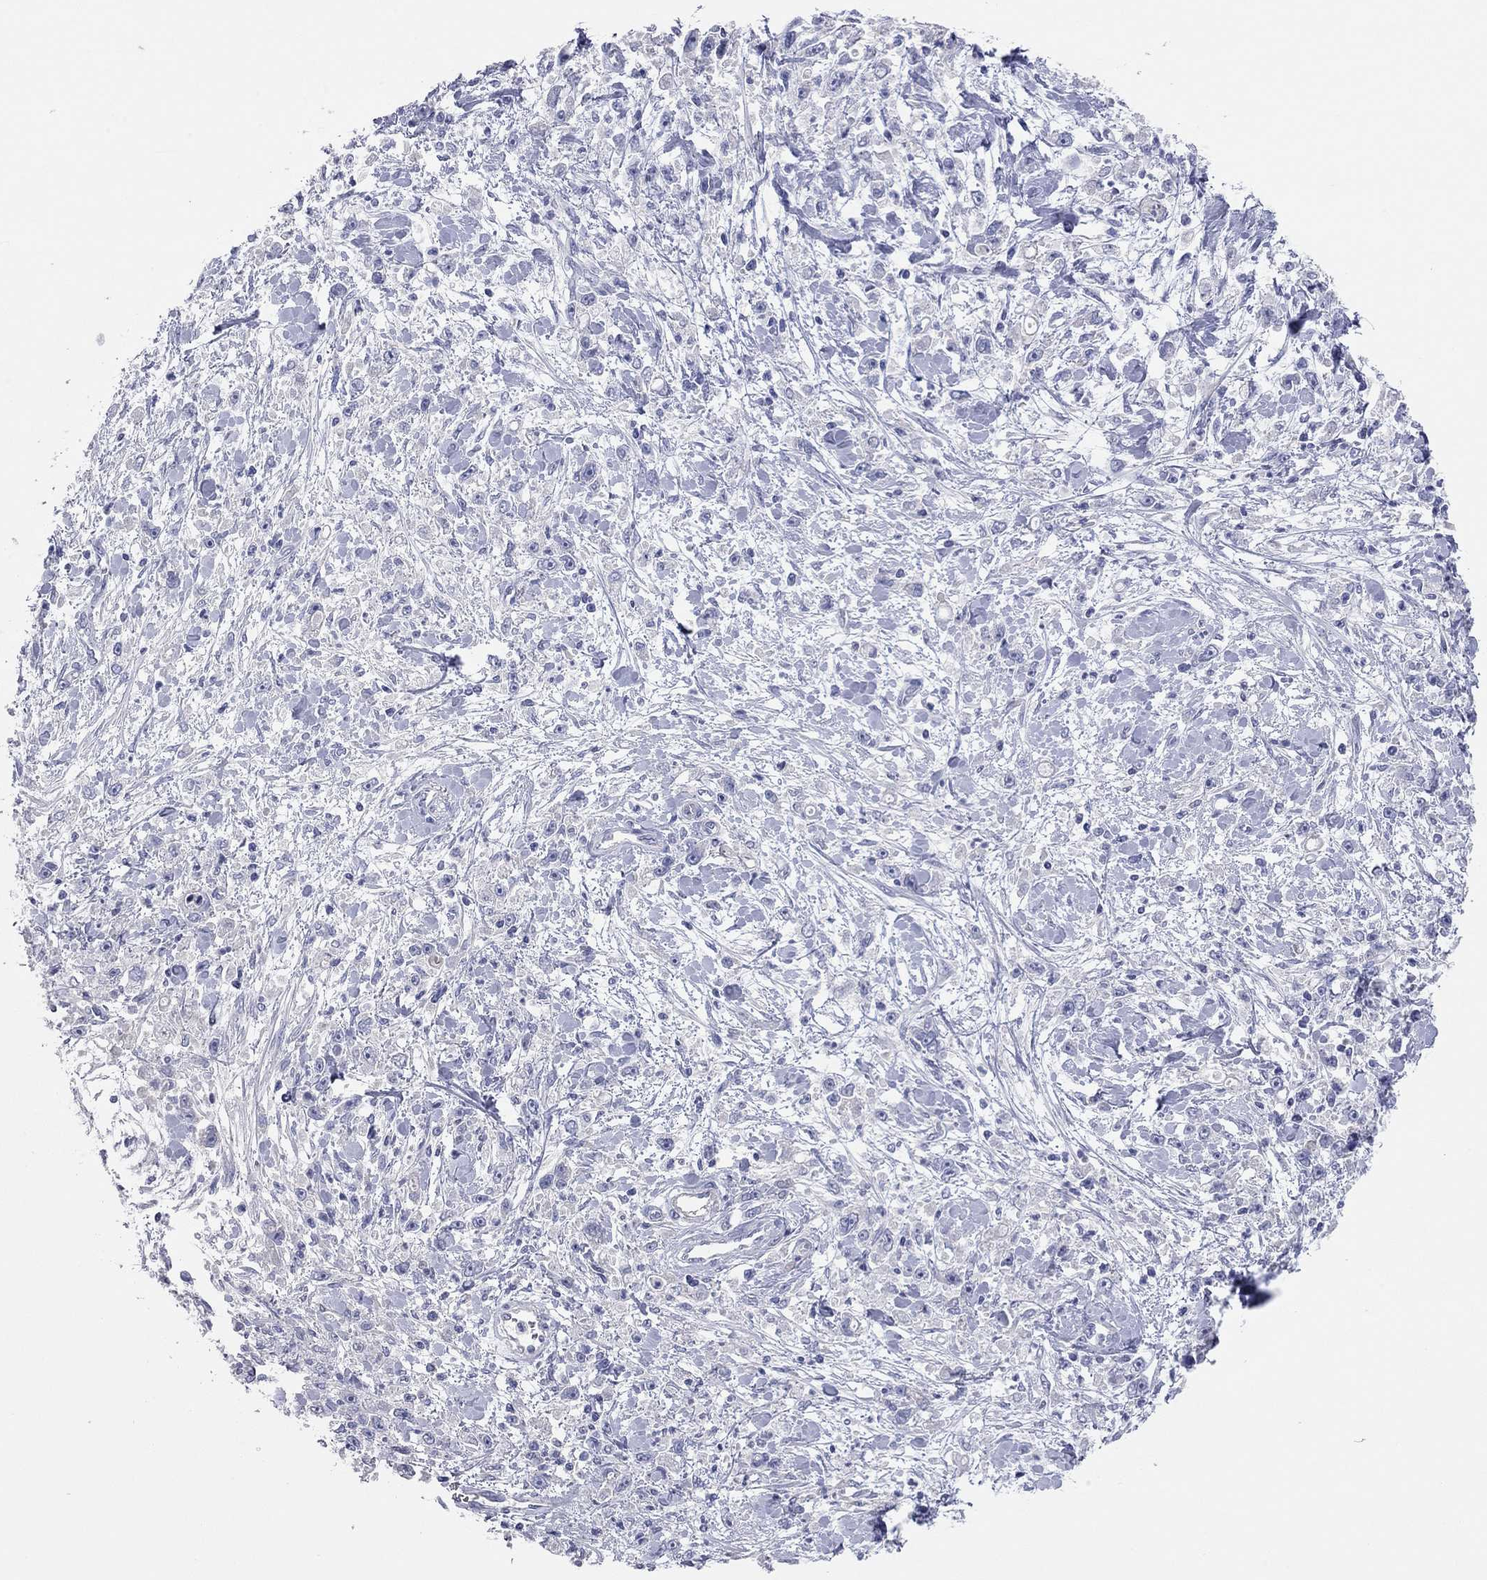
{"staining": {"intensity": "negative", "quantity": "none", "location": "none"}, "tissue": "stomach cancer", "cell_type": "Tumor cells", "image_type": "cancer", "snomed": [{"axis": "morphology", "description": "Adenocarcinoma, NOS"}, {"axis": "topography", "description": "Stomach"}], "caption": "Human stomach adenocarcinoma stained for a protein using immunohistochemistry (IHC) shows no expression in tumor cells.", "gene": "KCNB1", "patient": {"sex": "female", "age": 59}}